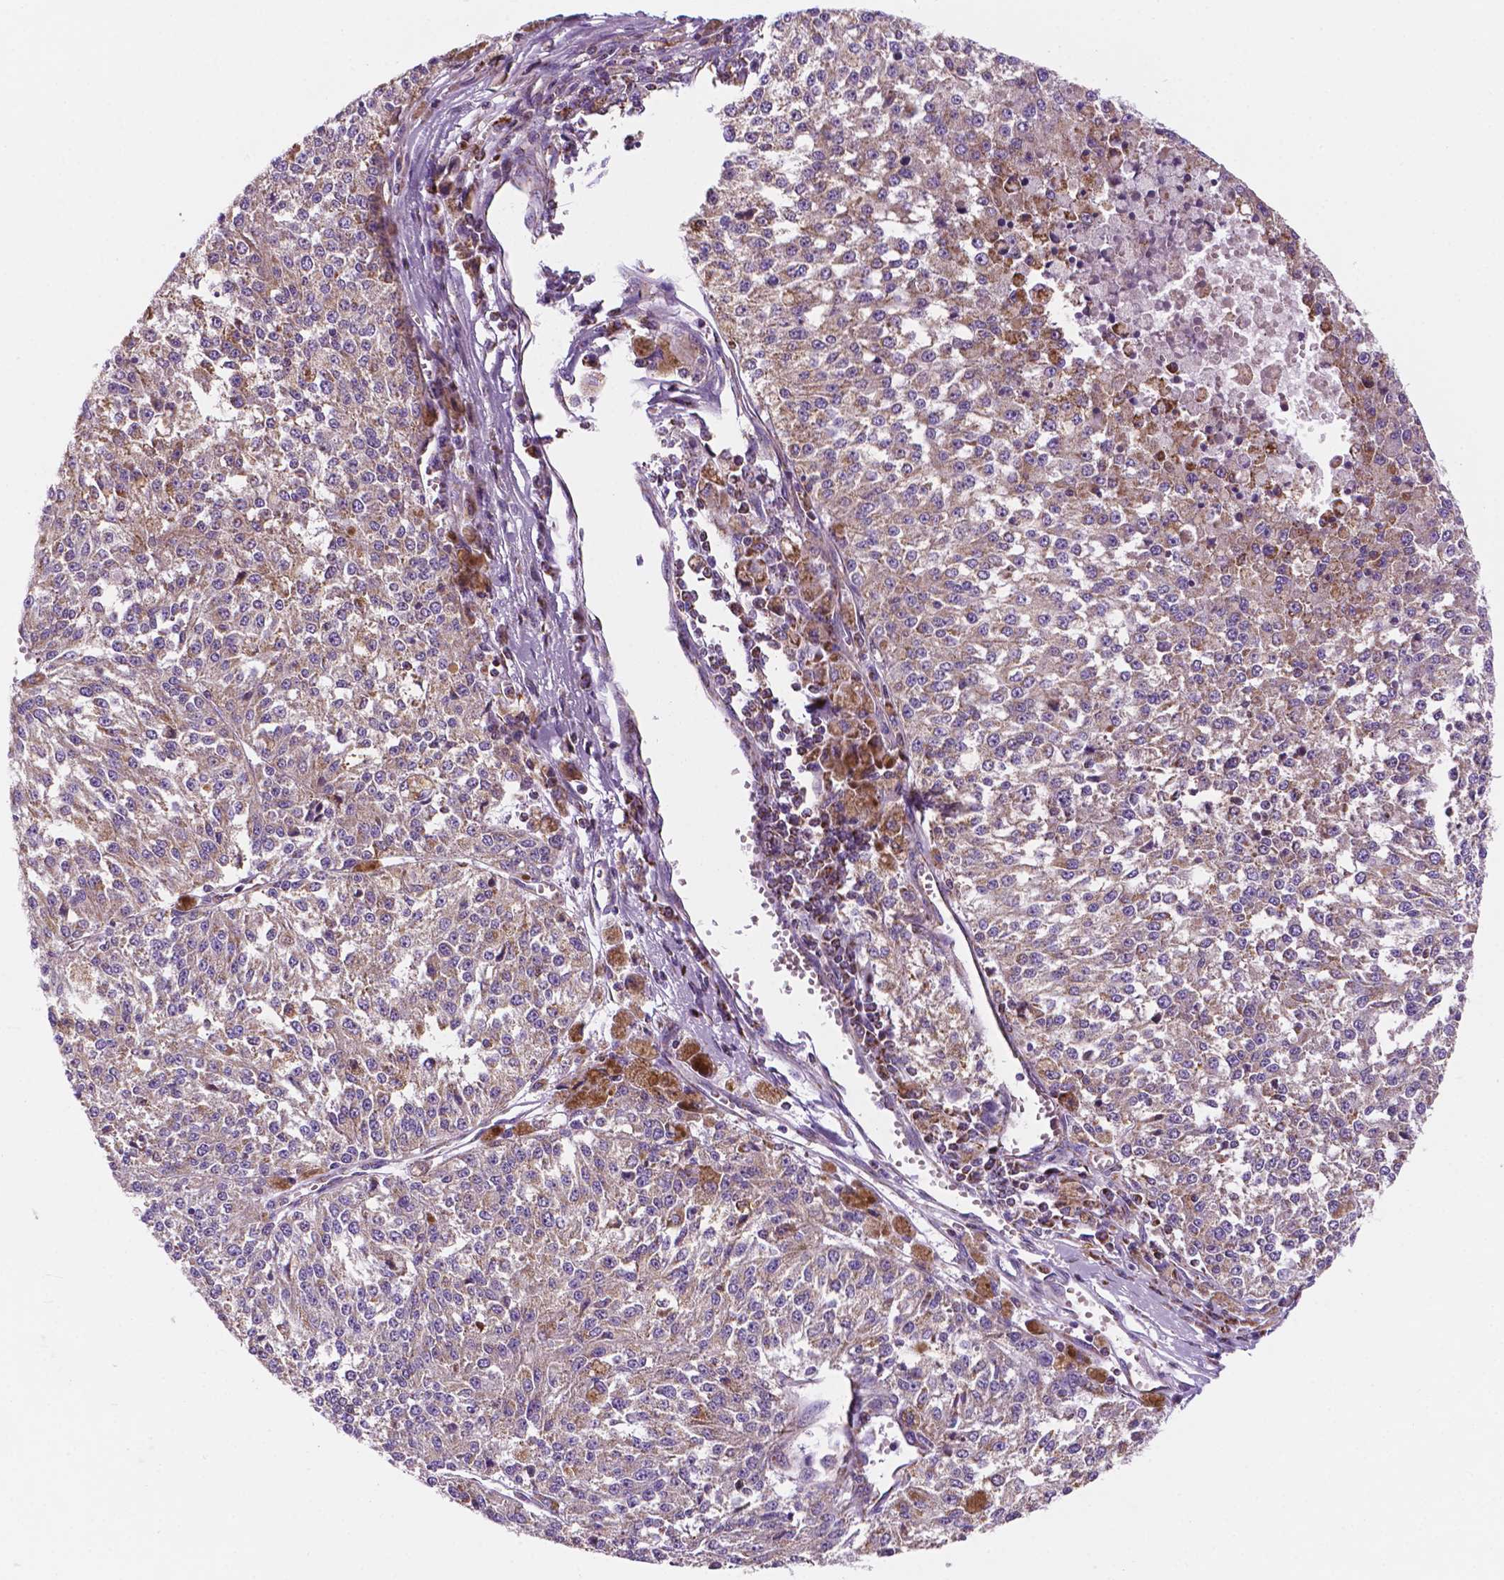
{"staining": {"intensity": "weak", "quantity": ">75%", "location": "cytoplasmic/membranous"}, "tissue": "melanoma", "cell_type": "Tumor cells", "image_type": "cancer", "snomed": [{"axis": "morphology", "description": "Malignant melanoma, Metastatic site"}, {"axis": "topography", "description": "Lymph node"}], "caption": "Protein positivity by IHC demonstrates weak cytoplasmic/membranous expression in approximately >75% of tumor cells in malignant melanoma (metastatic site). Ihc stains the protein in brown and the nuclei are stained blue.", "gene": "GEMIN4", "patient": {"sex": "female", "age": 64}}